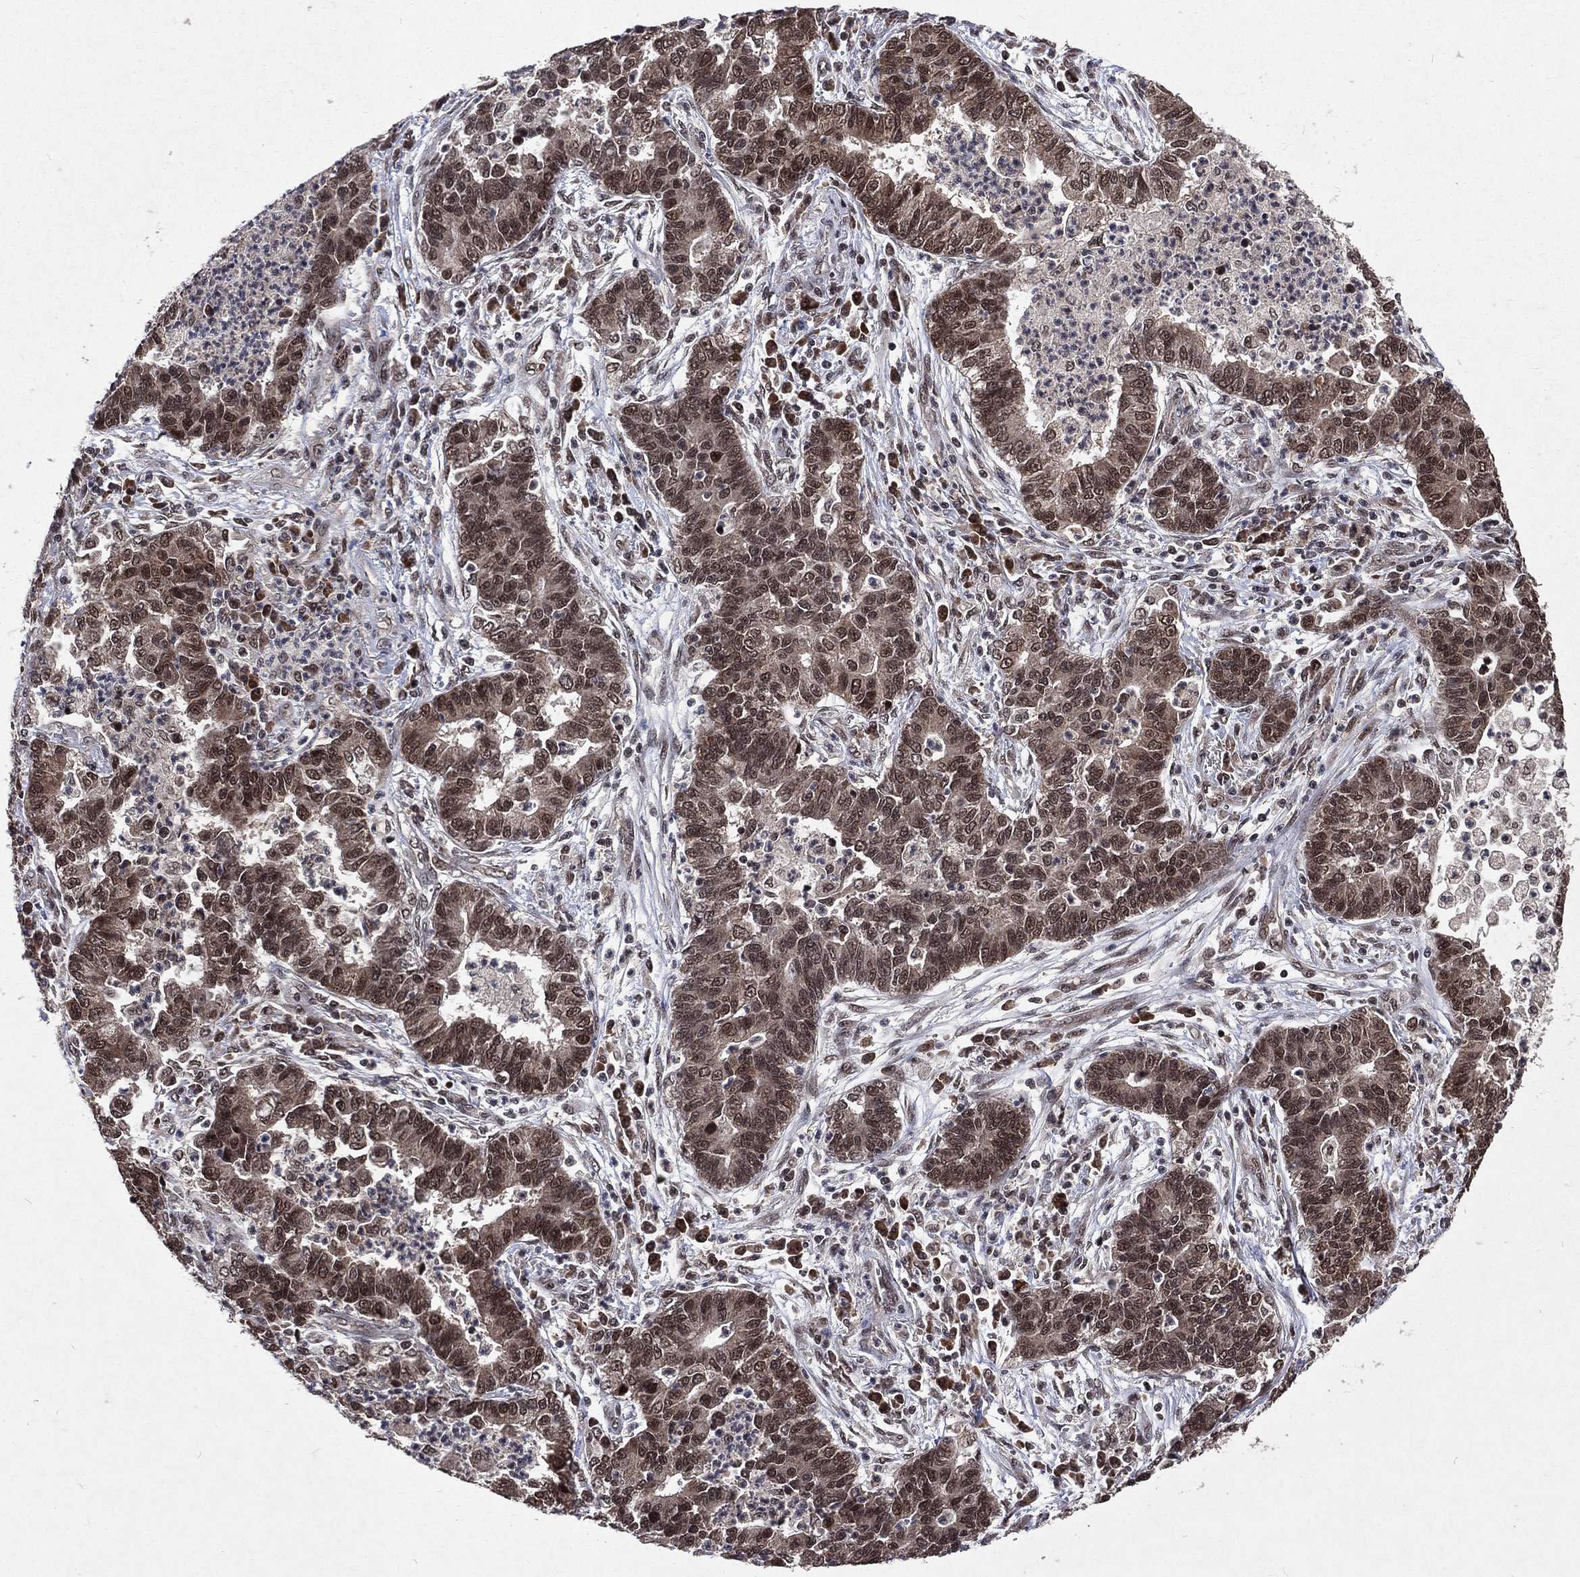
{"staining": {"intensity": "moderate", "quantity": ">75%", "location": "nuclear"}, "tissue": "lung cancer", "cell_type": "Tumor cells", "image_type": "cancer", "snomed": [{"axis": "morphology", "description": "Adenocarcinoma, NOS"}, {"axis": "topography", "description": "Lung"}], "caption": "DAB (3,3'-diaminobenzidine) immunohistochemical staining of human adenocarcinoma (lung) reveals moderate nuclear protein staining in about >75% of tumor cells. The protein of interest is stained brown, and the nuclei are stained in blue (DAB (3,3'-diaminobenzidine) IHC with brightfield microscopy, high magnification).", "gene": "DMAP1", "patient": {"sex": "female", "age": 57}}